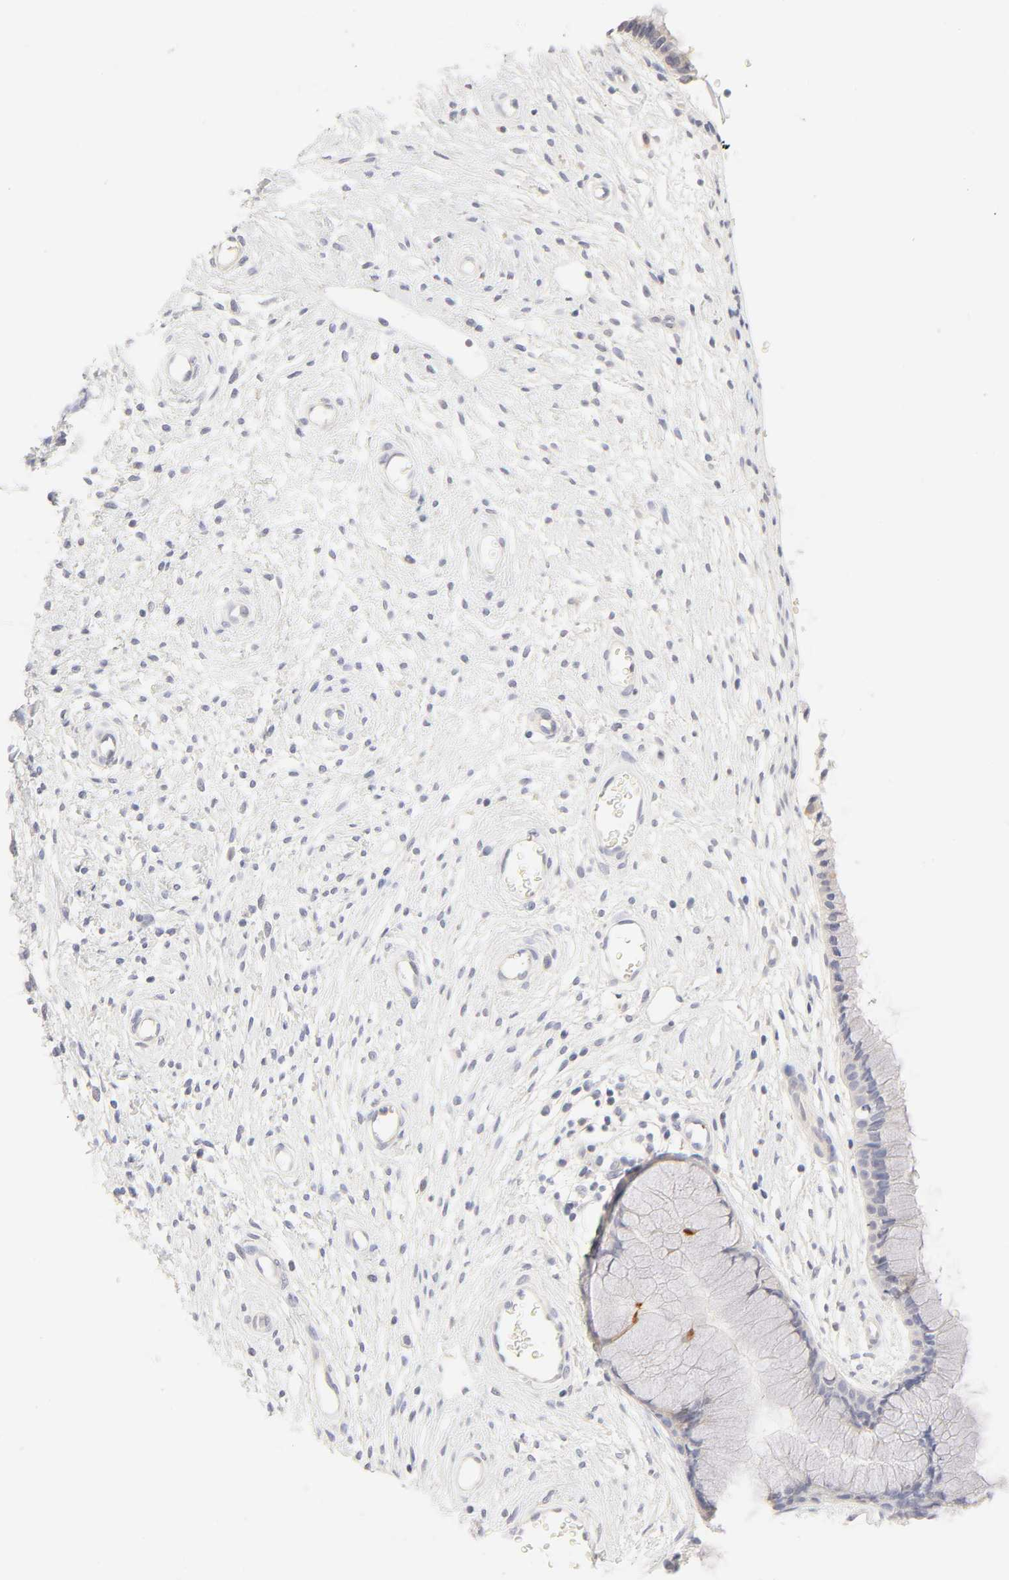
{"staining": {"intensity": "negative", "quantity": "none", "location": "none"}, "tissue": "cervix", "cell_type": "Glandular cells", "image_type": "normal", "snomed": [{"axis": "morphology", "description": "Normal tissue, NOS"}, {"axis": "topography", "description": "Cervix"}], "caption": "High power microscopy micrograph of an IHC micrograph of benign cervix, revealing no significant positivity in glandular cells. (Brightfield microscopy of DAB immunohistochemistry at high magnification).", "gene": "CYP4B1", "patient": {"sex": "female", "age": 55}}